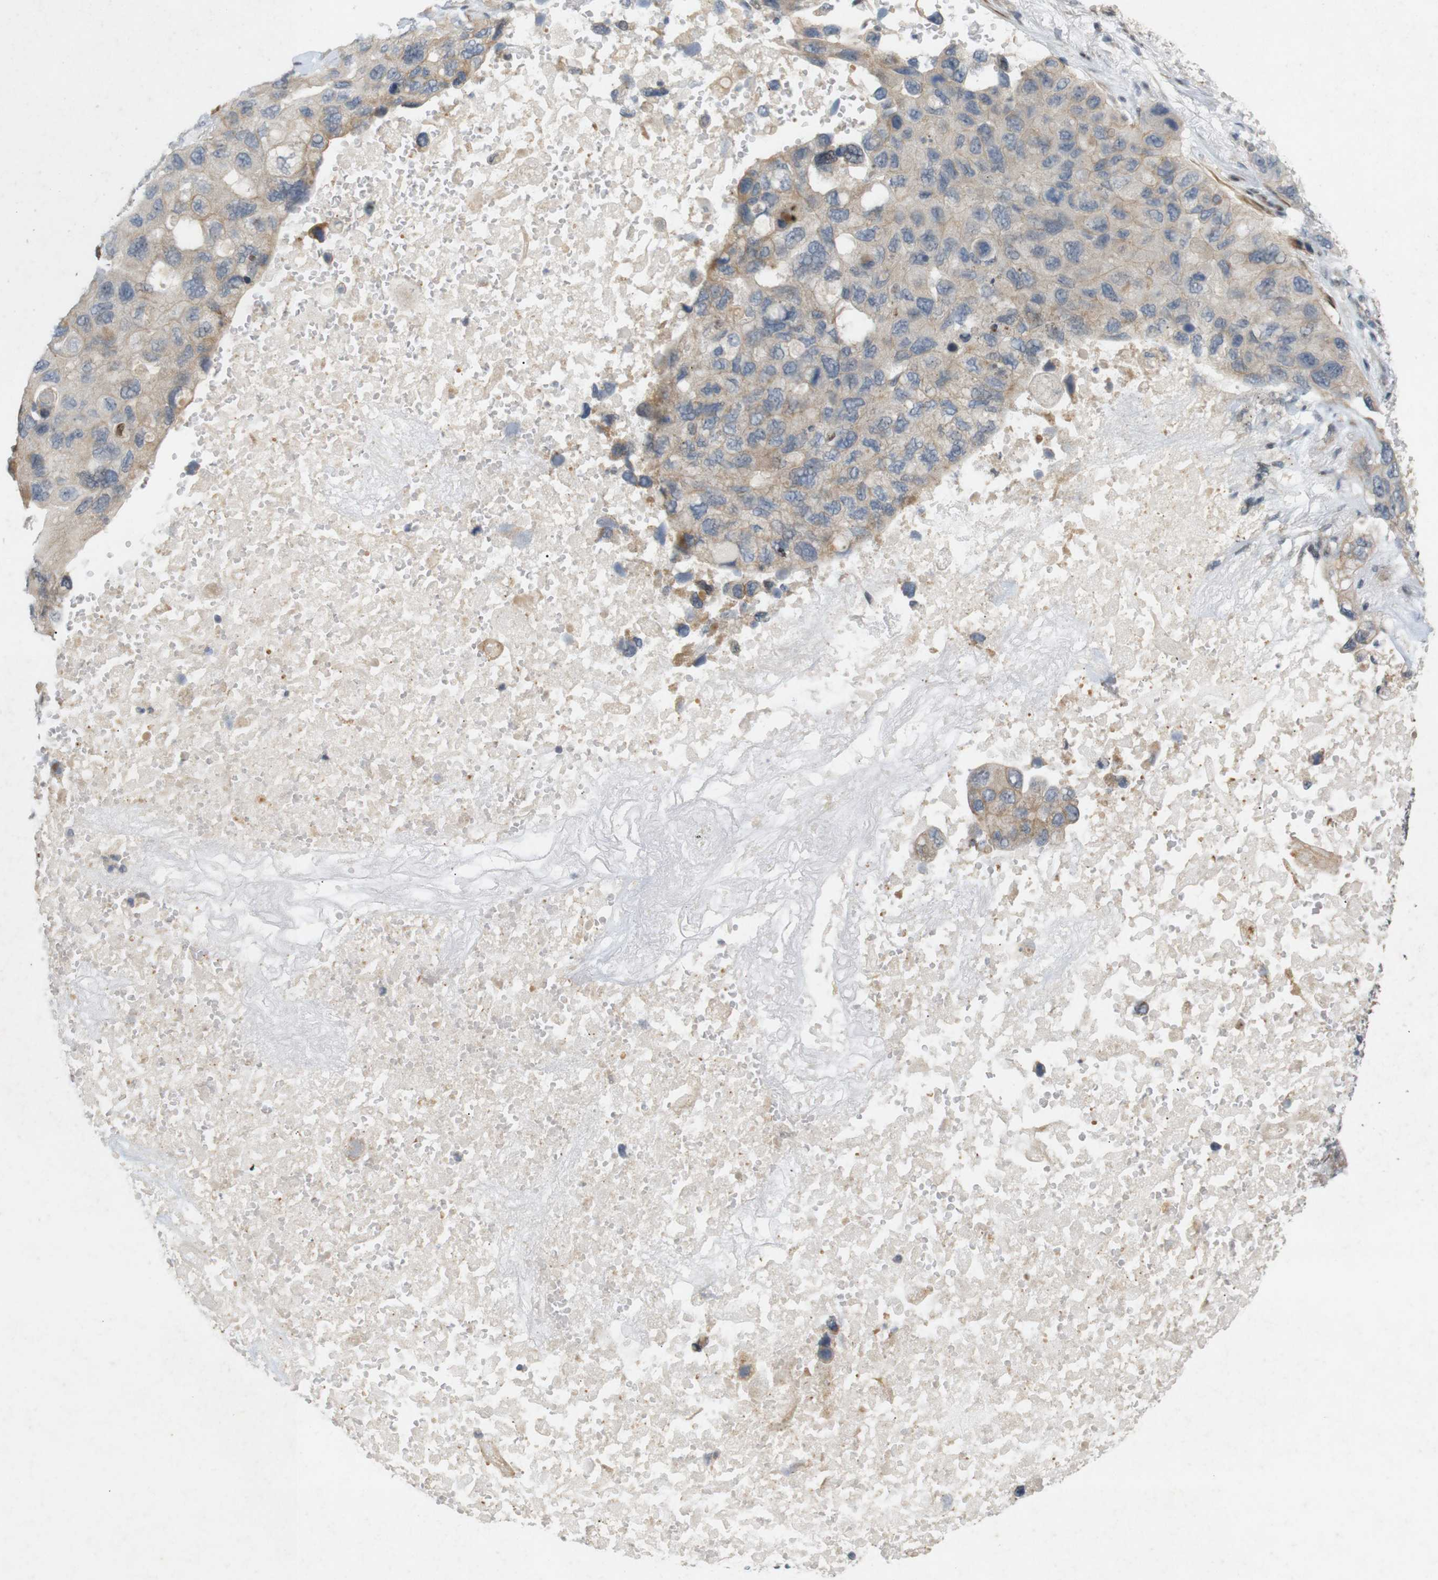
{"staining": {"intensity": "weak", "quantity": ">75%", "location": "cytoplasmic/membranous"}, "tissue": "lung cancer", "cell_type": "Tumor cells", "image_type": "cancer", "snomed": [{"axis": "morphology", "description": "Squamous cell carcinoma, NOS"}, {"axis": "topography", "description": "Lung"}], "caption": "Lung cancer (squamous cell carcinoma) tissue demonstrates weak cytoplasmic/membranous staining in about >75% of tumor cells, visualized by immunohistochemistry. Using DAB (brown) and hematoxylin (blue) stains, captured at high magnification using brightfield microscopy.", "gene": "PPP1R14A", "patient": {"sex": "female", "age": 73}}